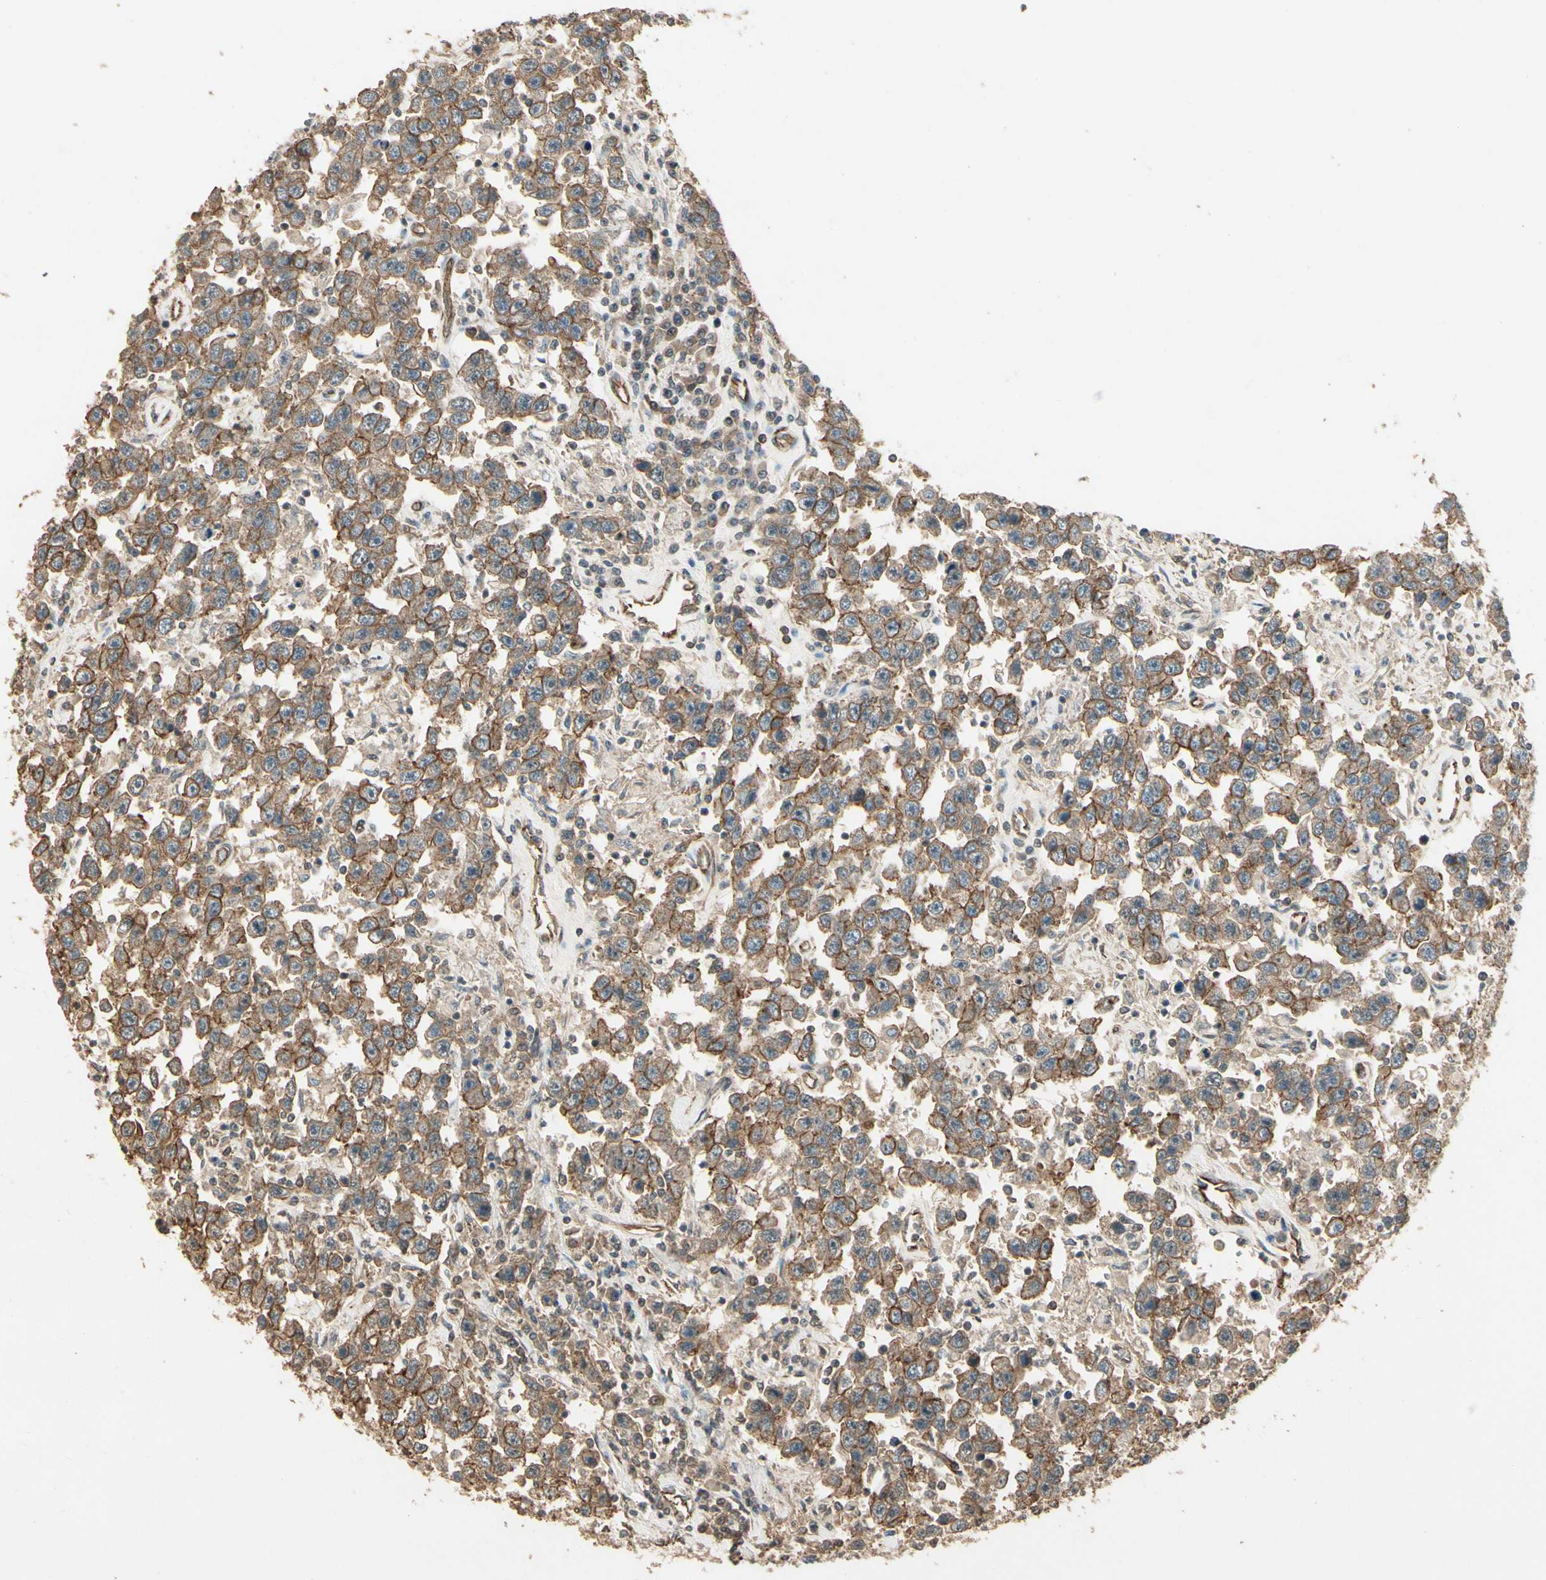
{"staining": {"intensity": "moderate", "quantity": ">75%", "location": "cytoplasmic/membranous"}, "tissue": "testis cancer", "cell_type": "Tumor cells", "image_type": "cancer", "snomed": [{"axis": "morphology", "description": "Seminoma, NOS"}, {"axis": "topography", "description": "Testis"}], "caption": "DAB immunohistochemical staining of testis cancer reveals moderate cytoplasmic/membranous protein positivity in approximately >75% of tumor cells. (brown staining indicates protein expression, while blue staining denotes nuclei).", "gene": "RNF180", "patient": {"sex": "male", "age": 41}}